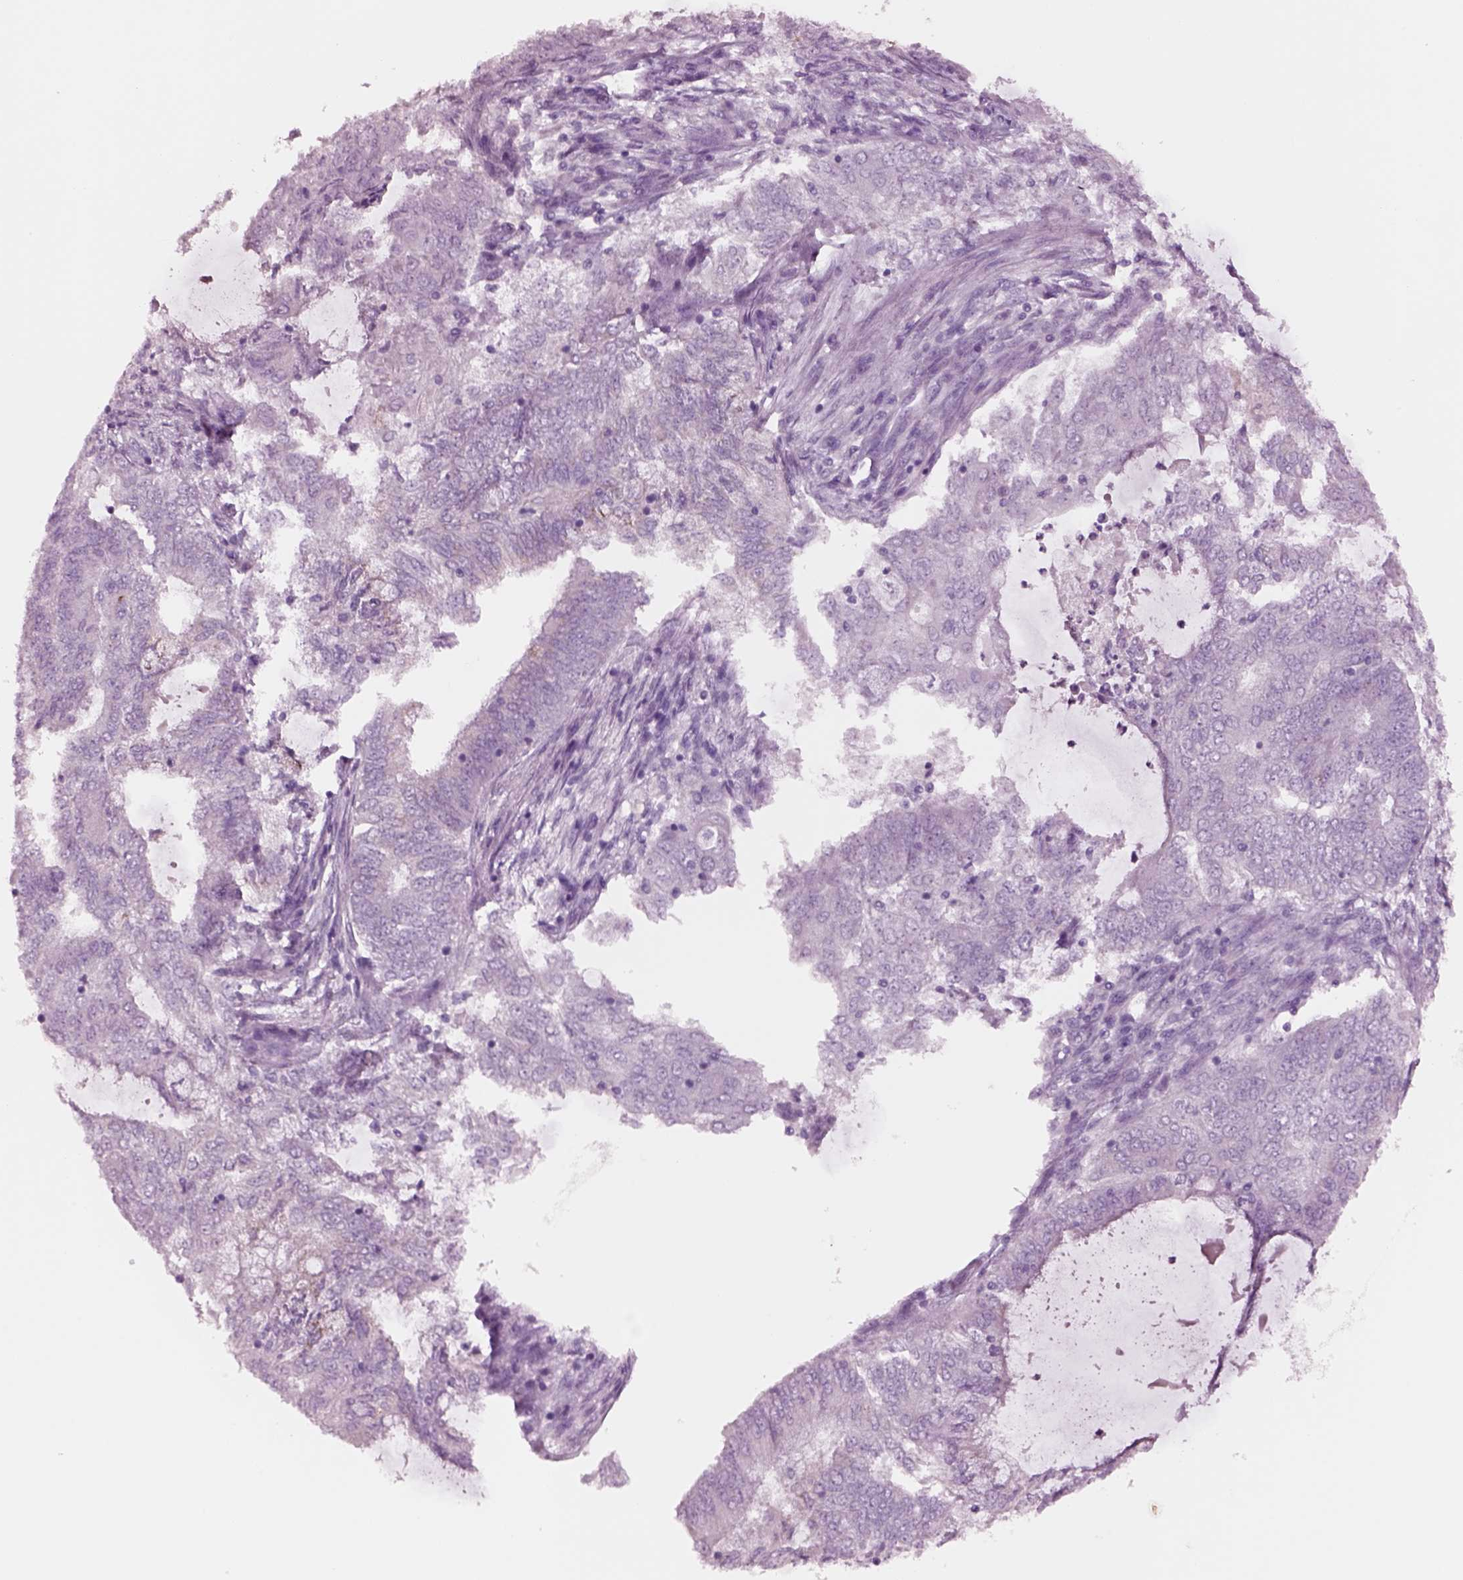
{"staining": {"intensity": "negative", "quantity": "none", "location": "none"}, "tissue": "endometrial cancer", "cell_type": "Tumor cells", "image_type": "cancer", "snomed": [{"axis": "morphology", "description": "Adenocarcinoma, NOS"}, {"axis": "topography", "description": "Endometrium"}], "caption": "Endometrial cancer (adenocarcinoma) stained for a protein using IHC exhibits no expression tumor cells.", "gene": "NMRK2", "patient": {"sex": "female", "age": 62}}